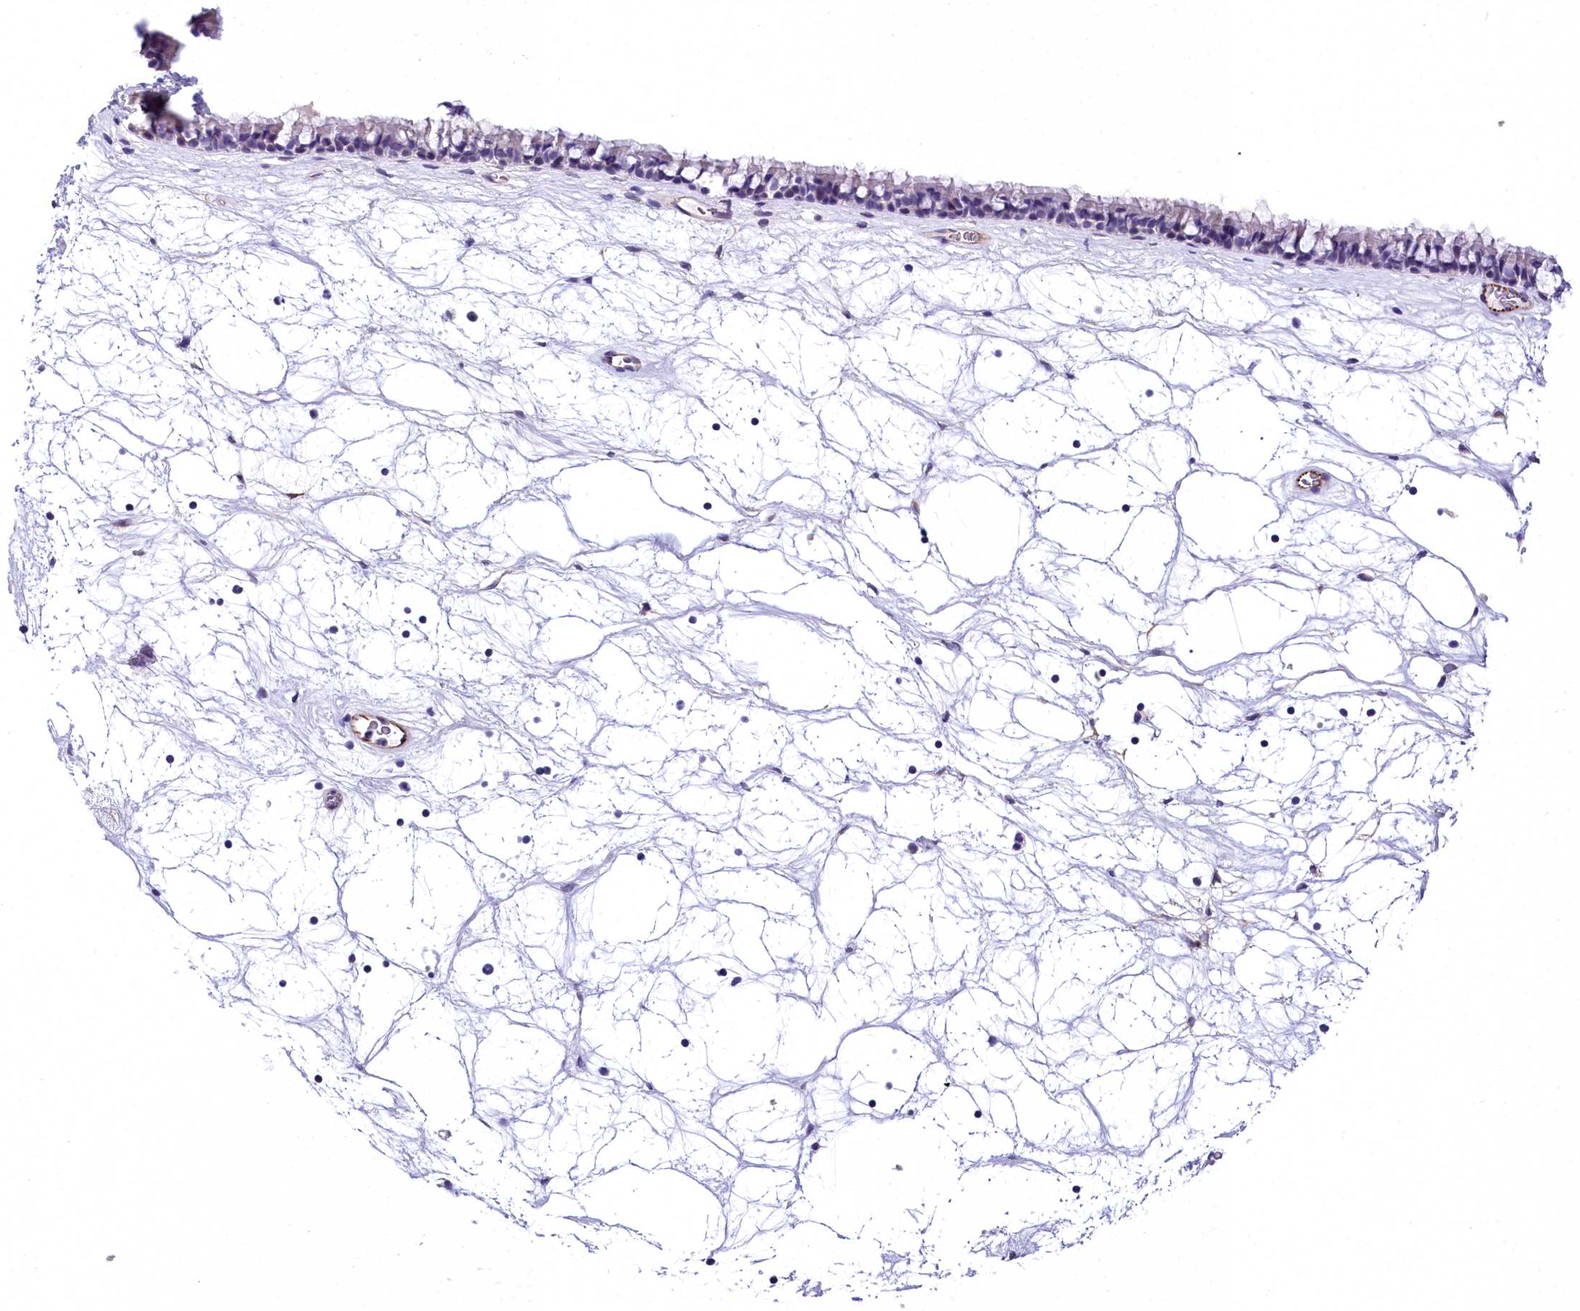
{"staining": {"intensity": "negative", "quantity": "none", "location": "none"}, "tissue": "nasopharynx", "cell_type": "Respiratory epithelial cells", "image_type": "normal", "snomed": [{"axis": "morphology", "description": "Normal tissue, NOS"}, {"axis": "topography", "description": "Nasopharynx"}], "caption": "DAB (3,3'-diaminobenzidine) immunohistochemical staining of benign human nasopharynx exhibits no significant expression in respiratory epithelial cells.", "gene": "TIMM22", "patient": {"sex": "male", "age": 64}}